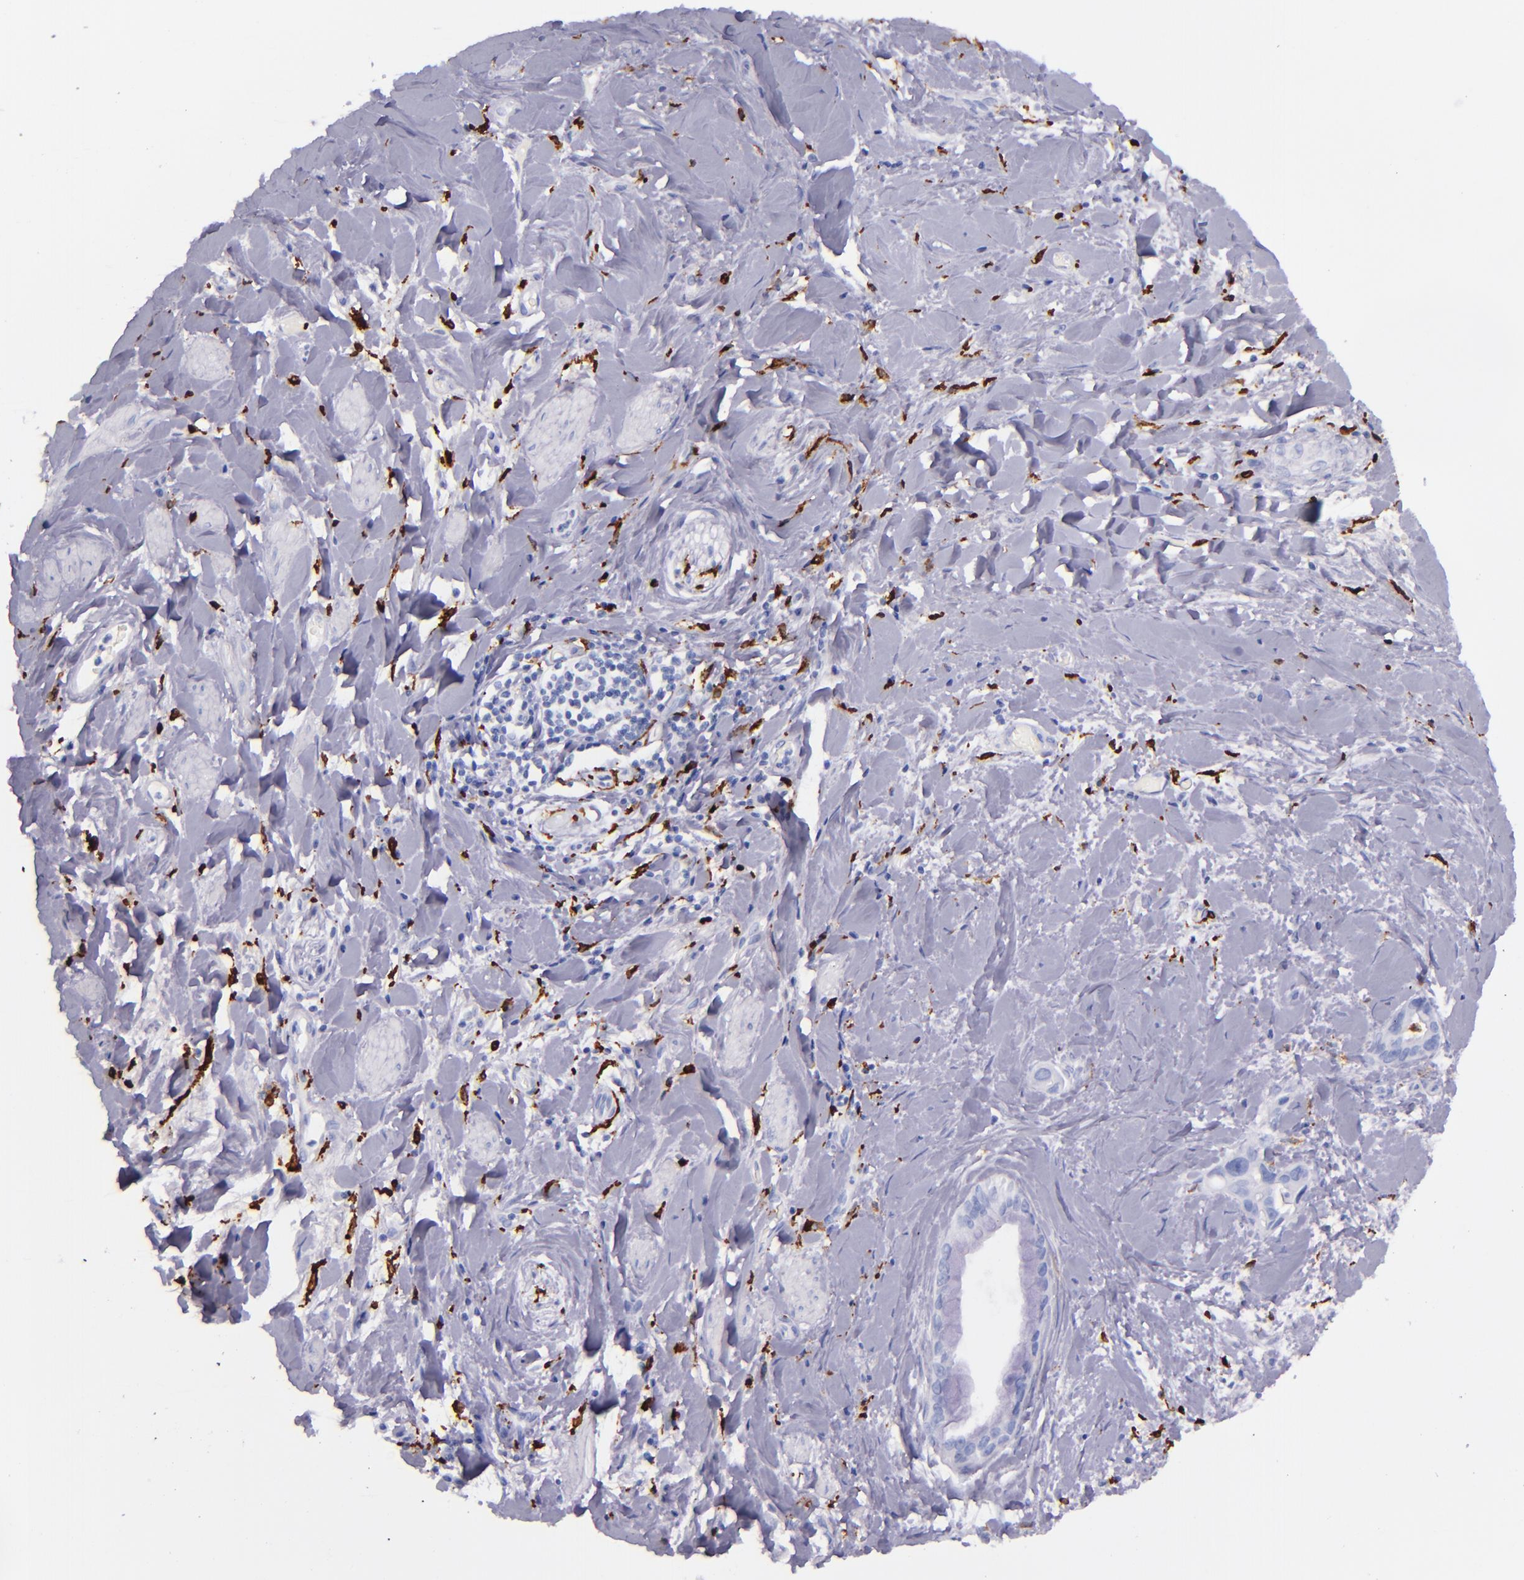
{"staining": {"intensity": "negative", "quantity": "none", "location": "none"}, "tissue": "liver cancer", "cell_type": "Tumor cells", "image_type": "cancer", "snomed": [{"axis": "morphology", "description": "Cholangiocarcinoma"}, {"axis": "topography", "description": "Liver"}], "caption": "IHC micrograph of neoplastic tissue: liver cancer (cholangiocarcinoma) stained with DAB shows no significant protein positivity in tumor cells.", "gene": "CD163", "patient": {"sex": "female", "age": 65}}